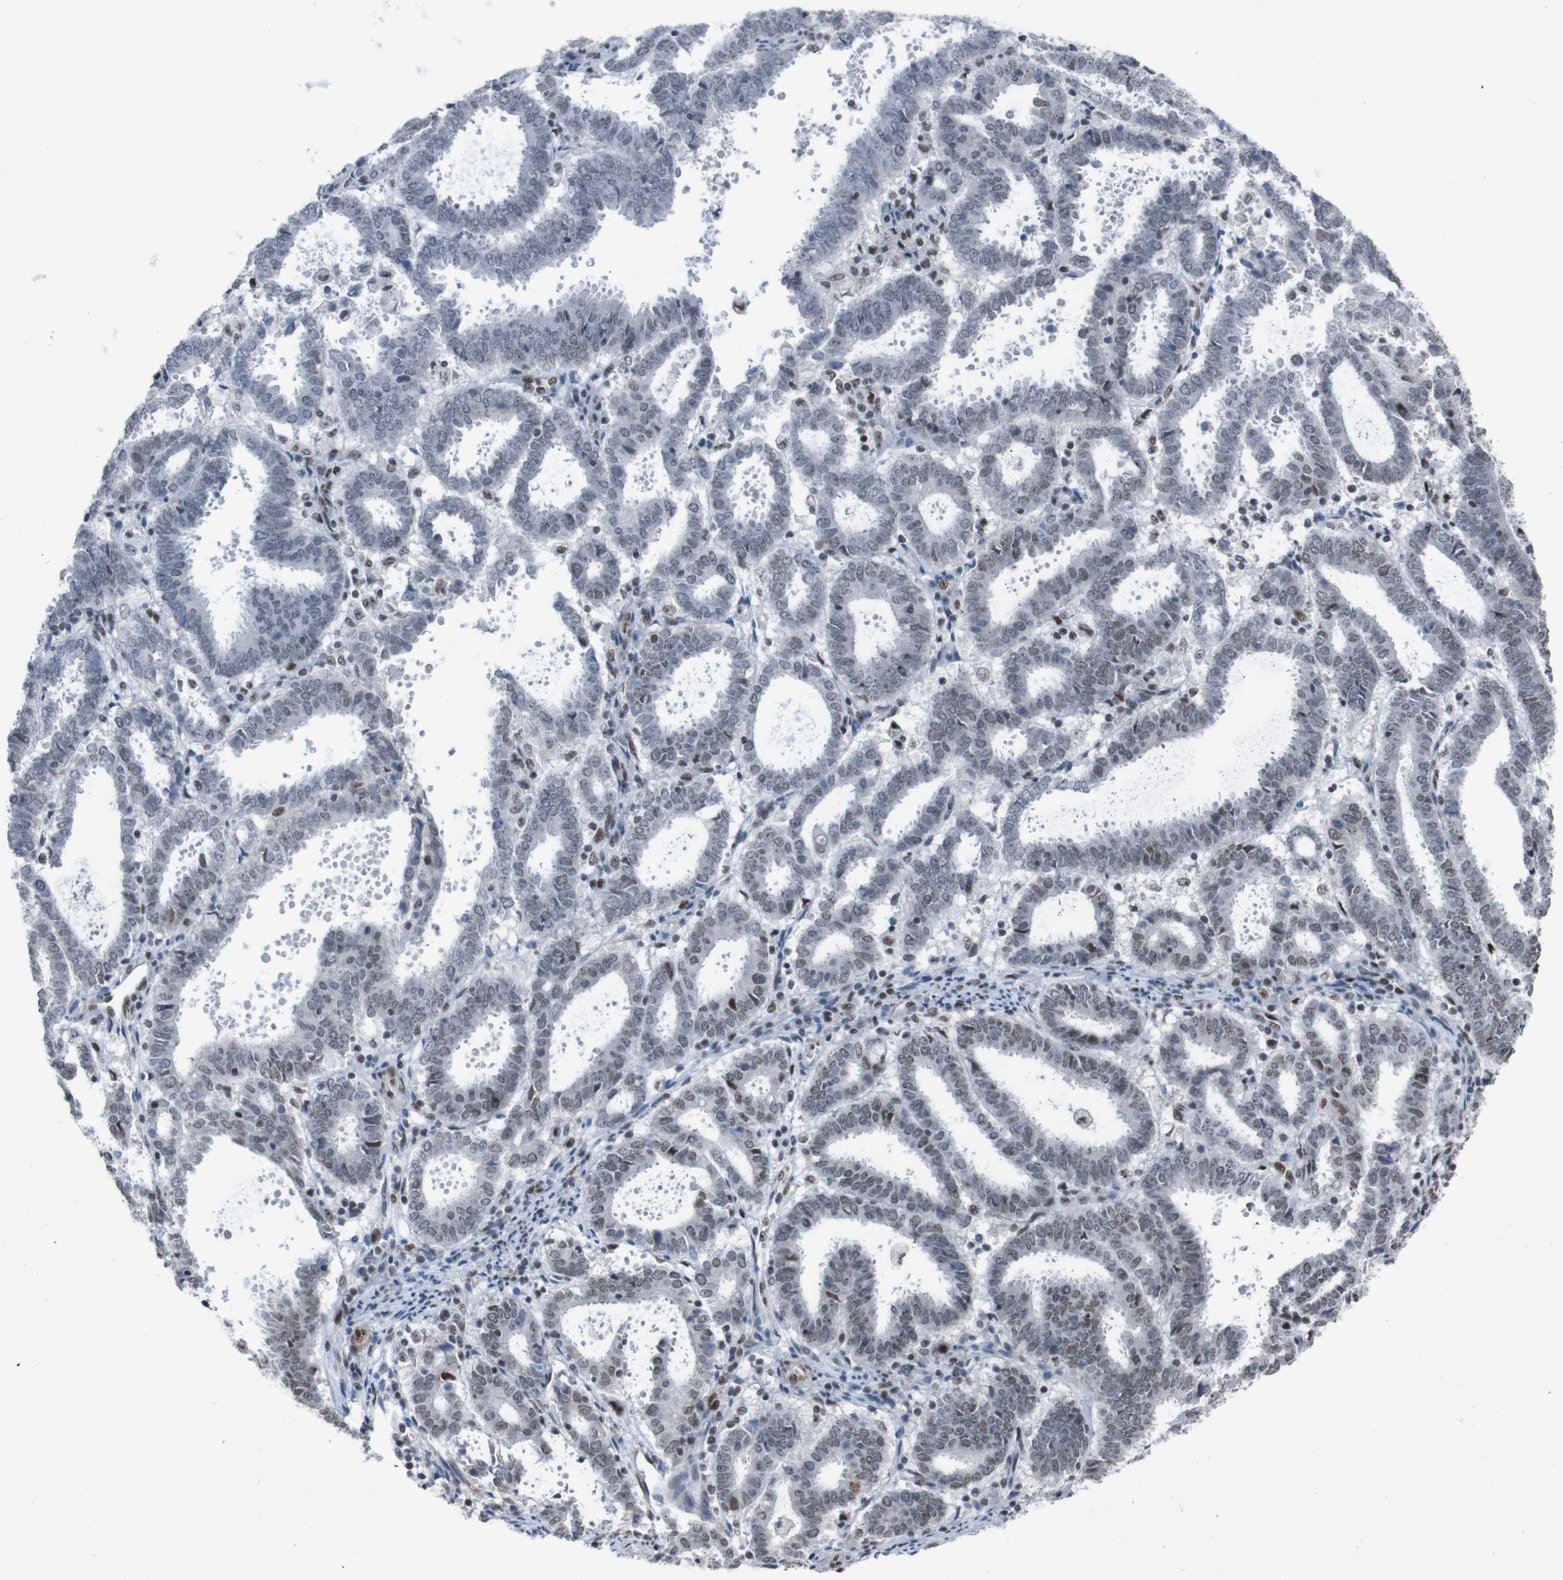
{"staining": {"intensity": "moderate", "quantity": "<25%", "location": "nuclear"}, "tissue": "endometrial cancer", "cell_type": "Tumor cells", "image_type": "cancer", "snomed": [{"axis": "morphology", "description": "Adenocarcinoma, NOS"}, {"axis": "topography", "description": "Uterus"}], "caption": "Protein expression analysis of endometrial adenocarcinoma demonstrates moderate nuclear expression in about <25% of tumor cells.", "gene": "PHF2", "patient": {"sex": "female", "age": 83}}